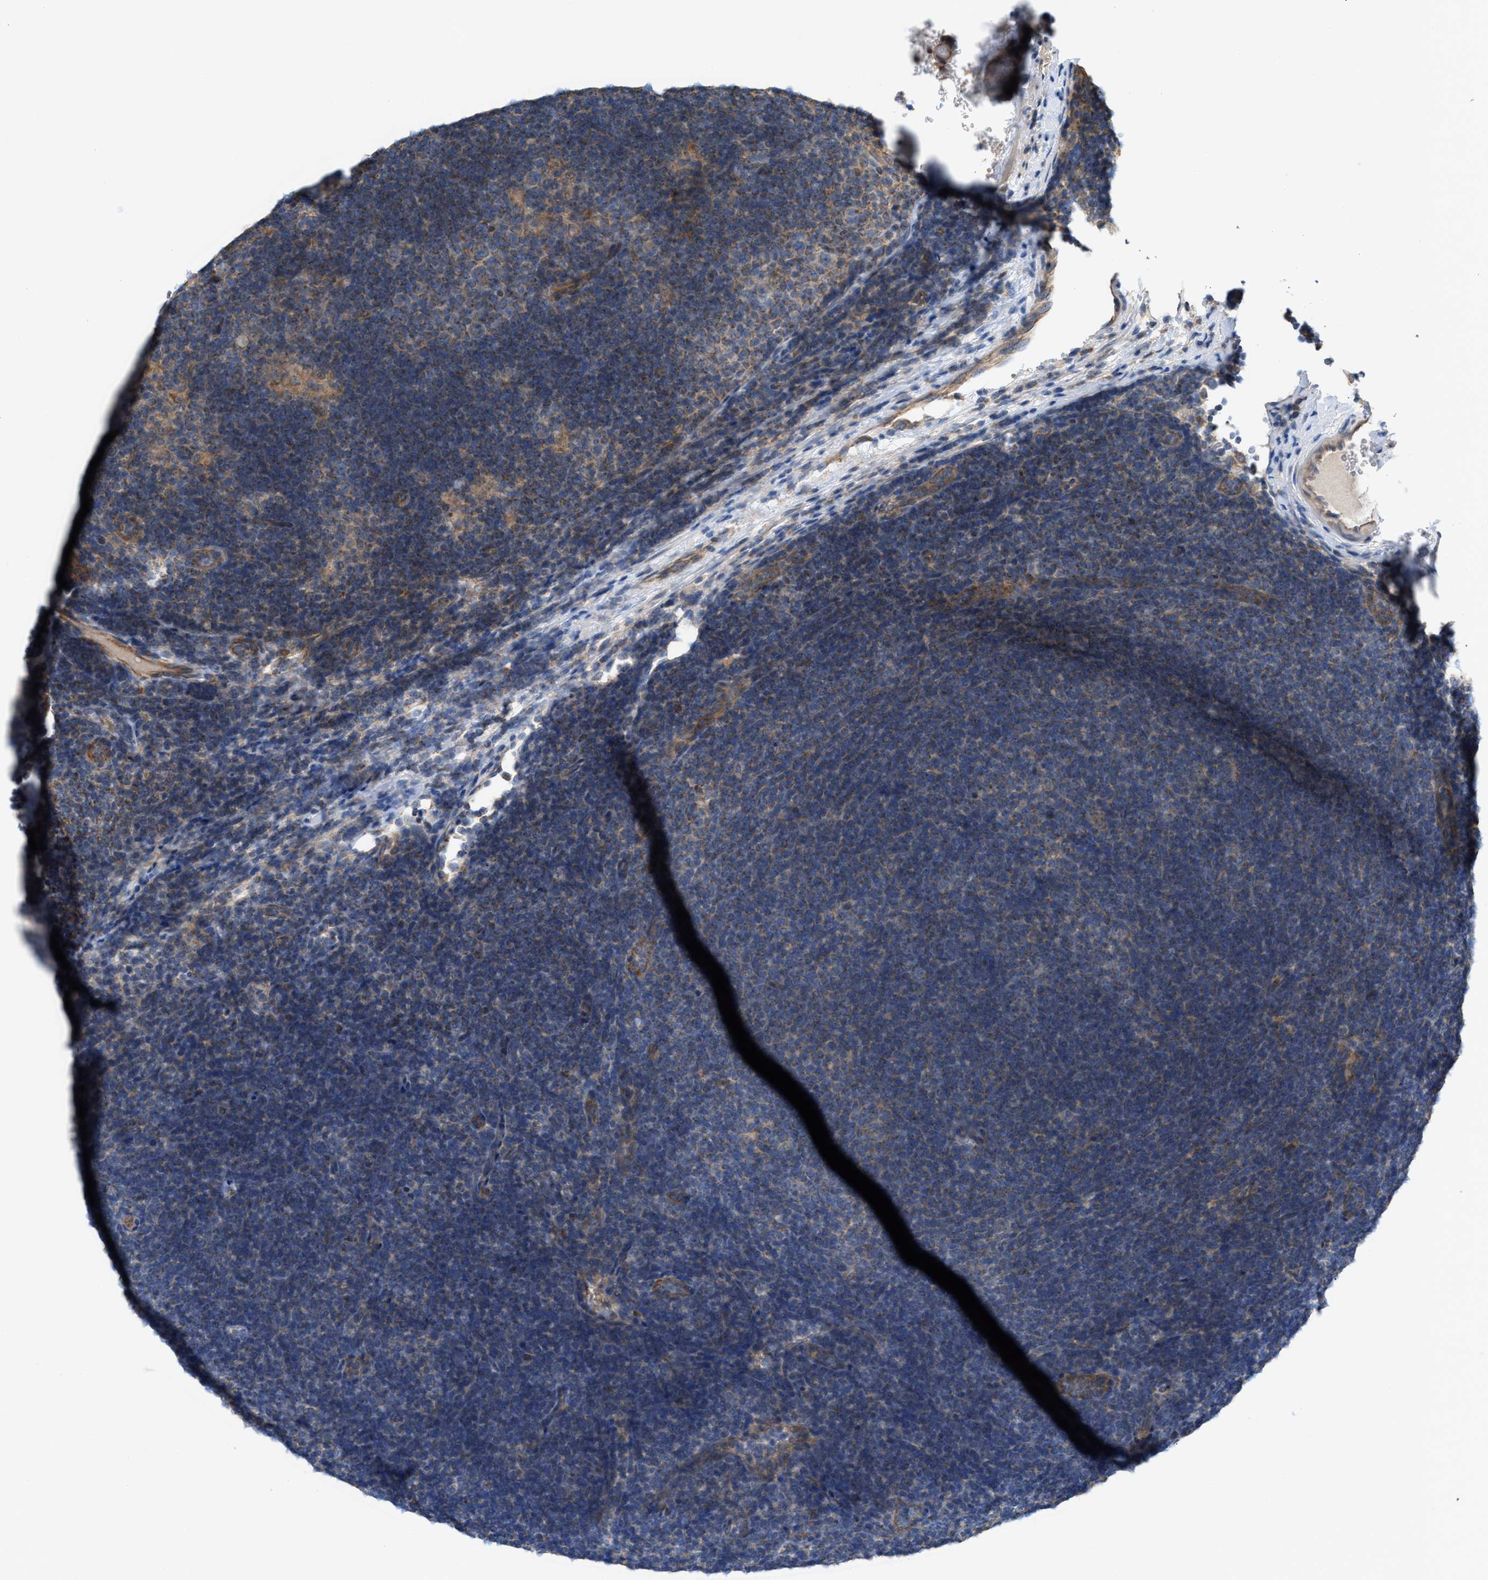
{"staining": {"intensity": "negative", "quantity": "none", "location": "none"}, "tissue": "lymphoma", "cell_type": "Tumor cells", "image_type": "cancer", "snomed": [{"axis": "morphology", "description": "Hodgkin's disease, NOS"}, {"axis": "topography", "description": "Lymph node"}], "caption": "Human Hodgkin's disease stained for a protein using immunohistochemistry (IHC) reveals no positivity in tumor cells.", "gene": "OXSM", "patient": {"sex": "female", "age": 57}}